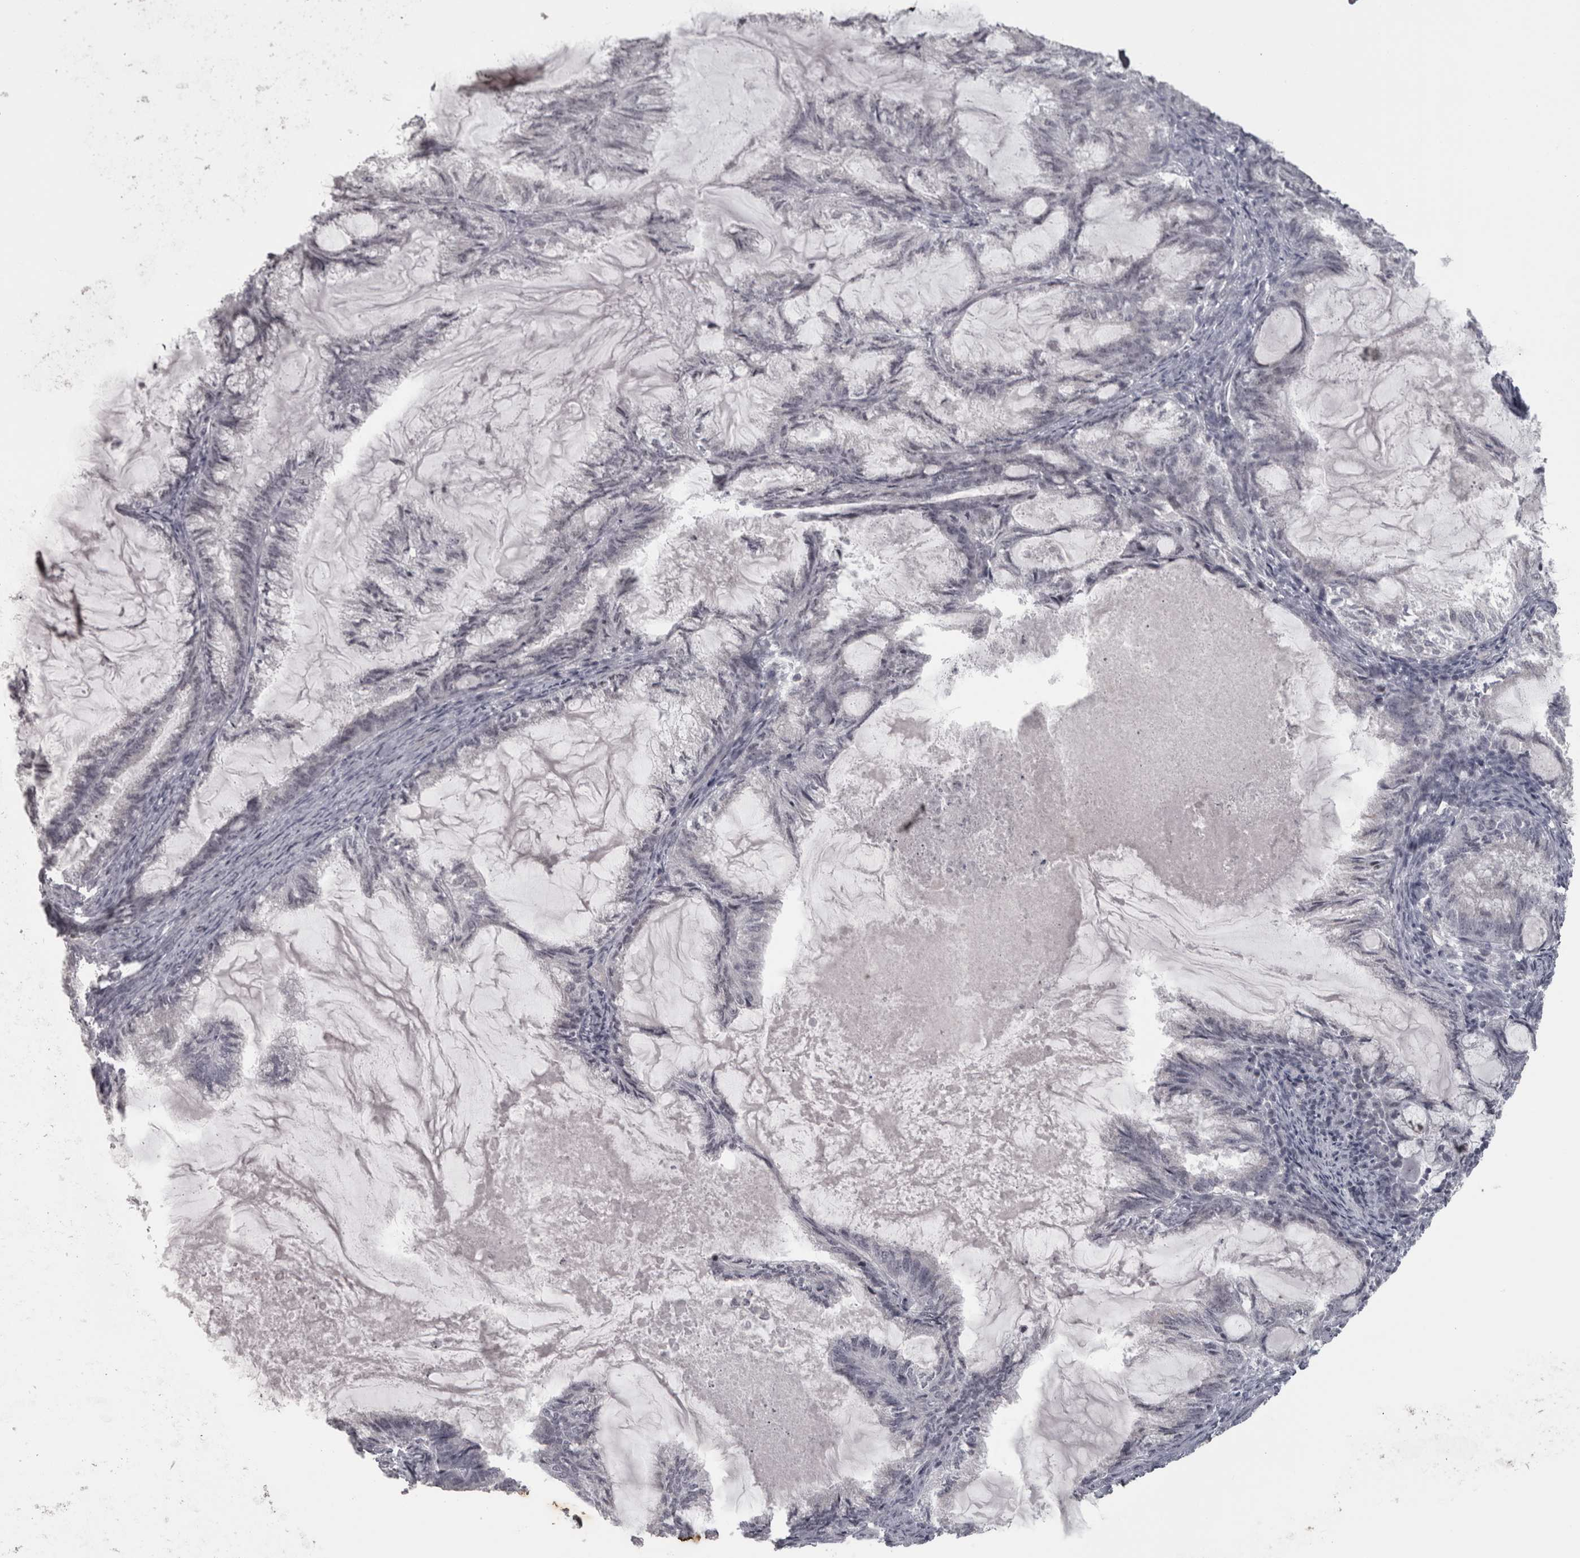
{"staining": {"intensity": "negative", "quantity": "none", "location": "none"}, "tissue": "endometrial cancer", "cell_type": "Tumor cells", "image_type": "cancer", "snomed": [{"axis": "morphology", "description": "Adenocarcinoma, NOS"}, {"axis": "topography", "description": "Endometrium"}], "caption": "There is no significant positivity in tumor cells of endometrial adenocarcinoma.", "gene": "PPP1R12B", "patient": {"sex": "female", "age": 86}}